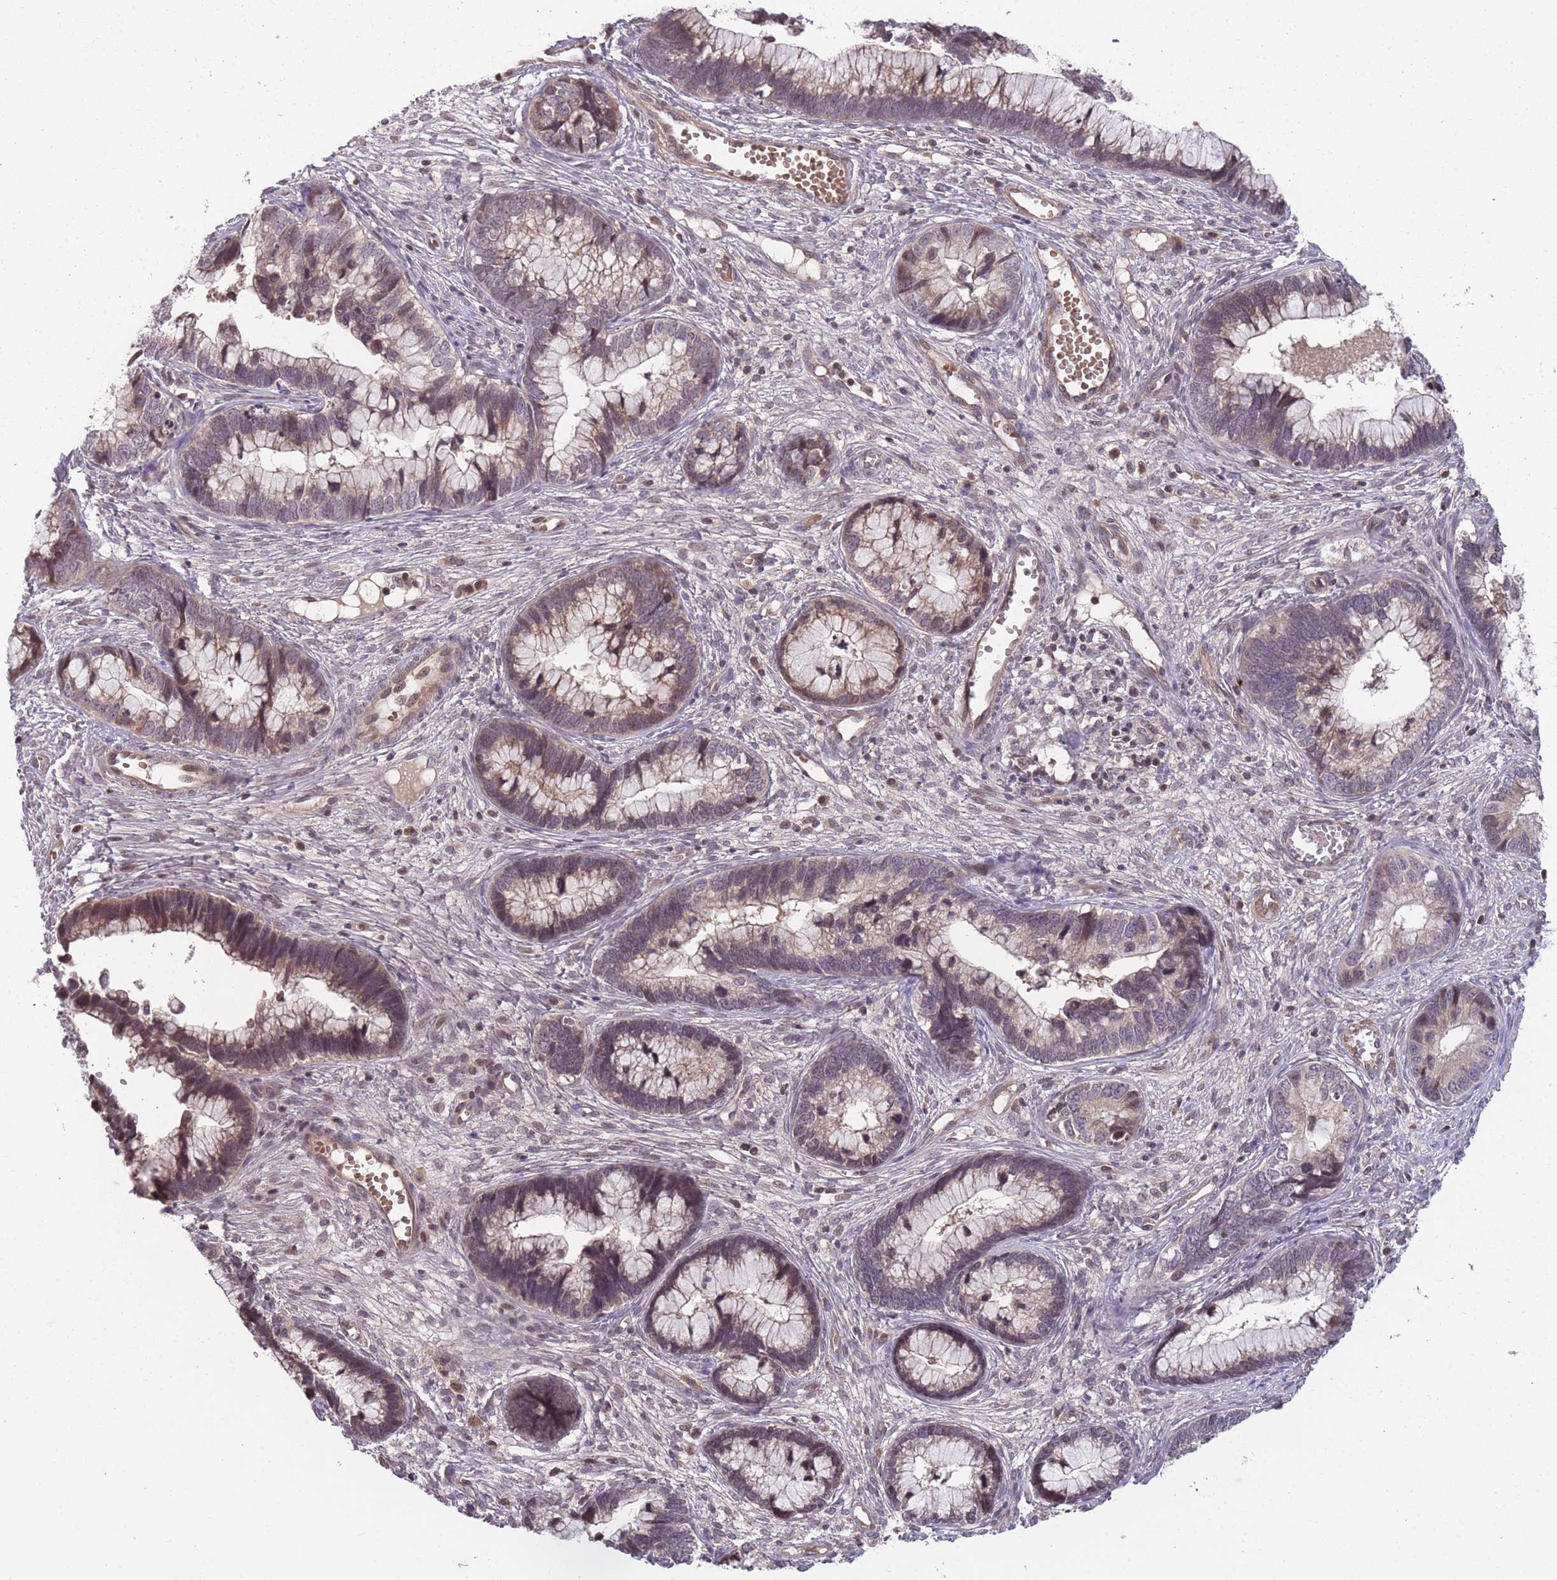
{"staining": {"intensity": "weak", "quantity": "25%-75%", "location": "cytoplasmic/membranous"}, "tissue": "cervical cancer", "cell_type": "Tumor cells", "image_type": "cancer", "snomed": [{"axis": "morphology", "description": "Adenocarcinoma, NOS"}, {"axis": "topography", "description": "Cervix"}], "caption": "The histopathology image exhibits immunohistochemical staining of cervical cancer. There is weak cytoplasmic/membranous staining is identified in approximately 25%-75% of tumor cells. (IHC, brightfield microscopy, high magnification).", "gene": "GGT5", "patient": {"sex": "female", "age": 44}}